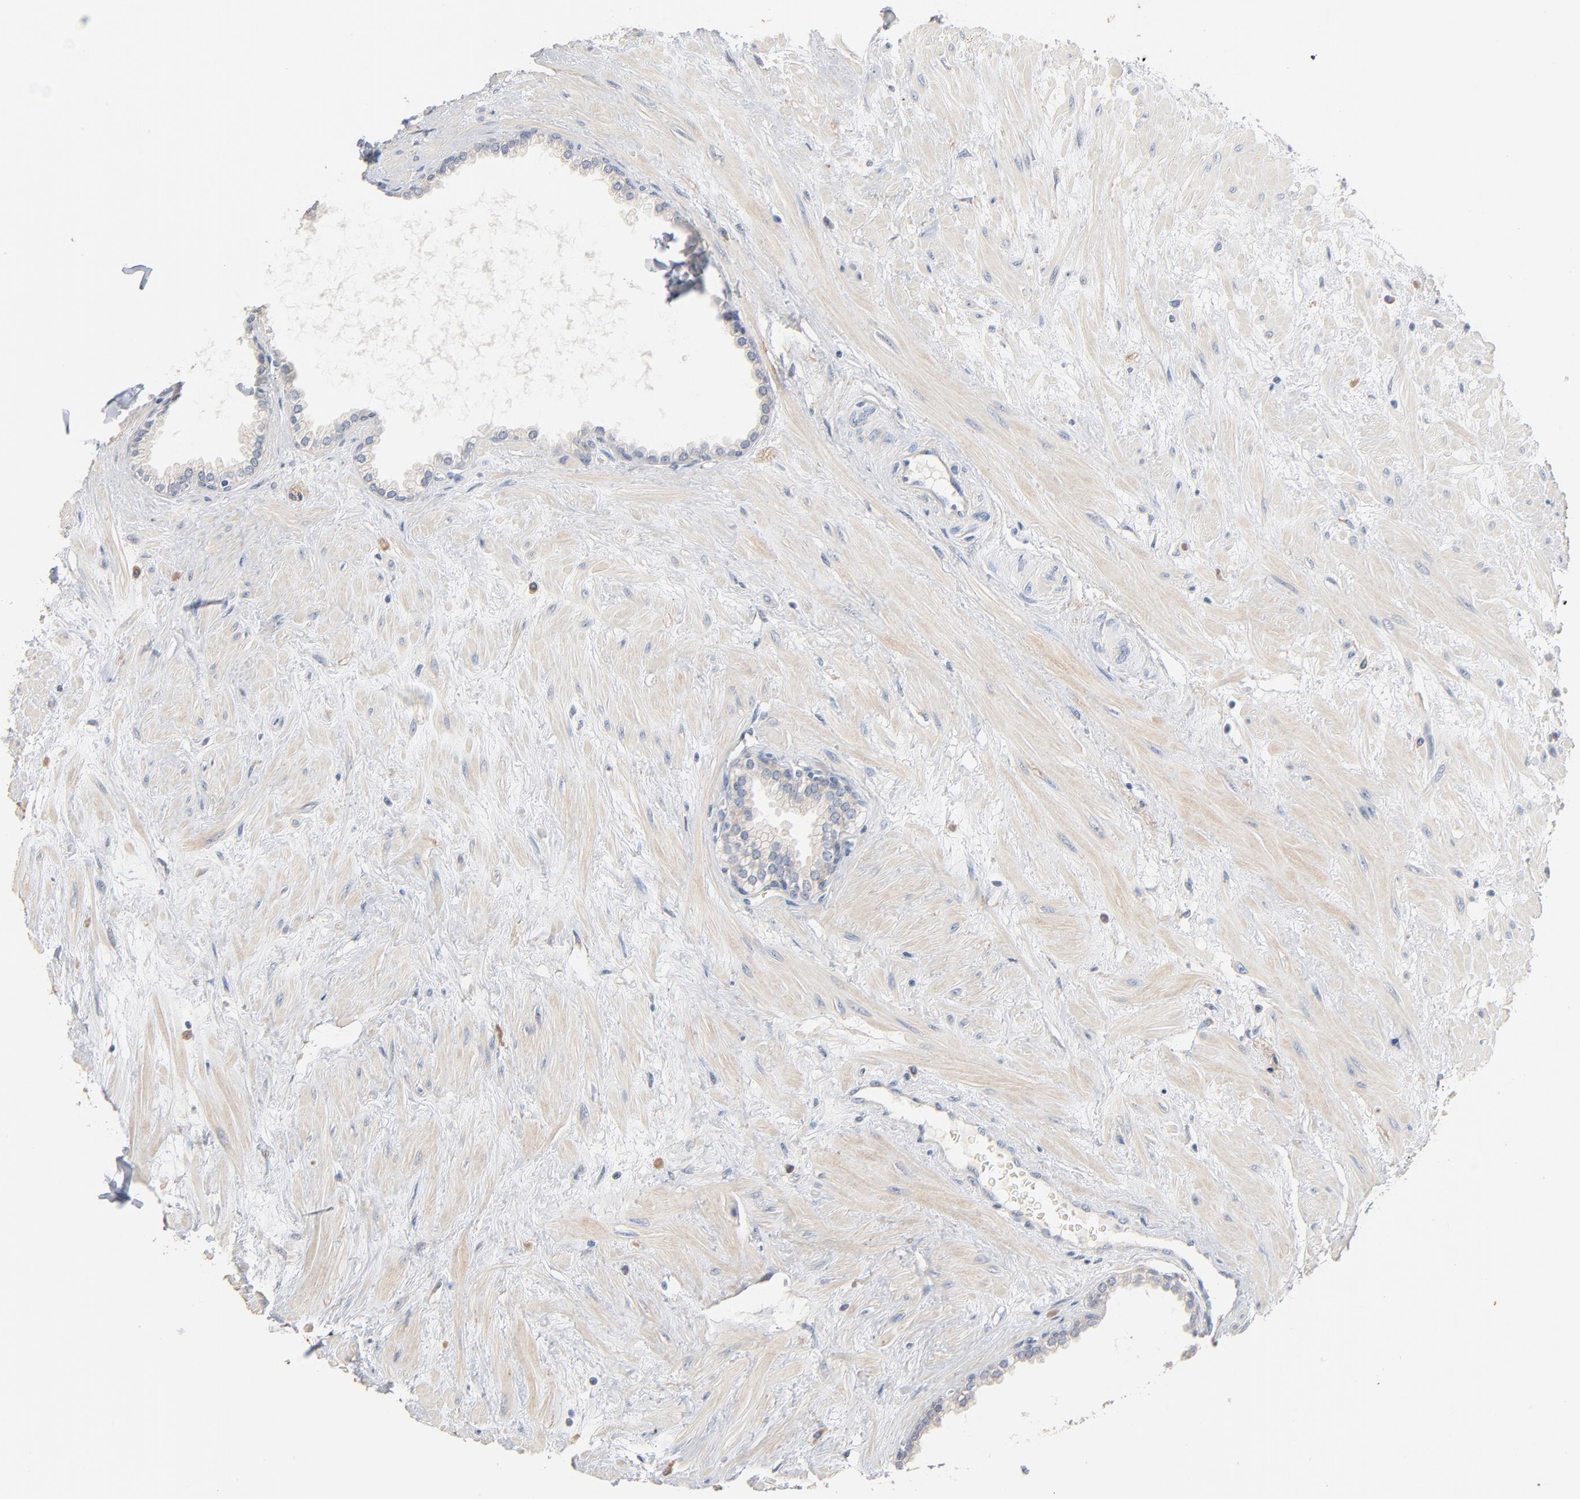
{"staining": {"intensity": "negative", "quantity": "none", "location": "none"}, "tissue": "prostate", "cell_type": "Glandular cells", "image_type": "normal", "snomed": [{"axis": "morphology", "description": "Normal tissue, NOS"}, {"axis": "topography", "description": "Prostate"}], "caption": "Immunohistochemistry photomicrograph of unremarkable prostate: human prostate stained with DAB (3,3'-diaminobenzidine) shows no significant protein staining in glandular cells.", "gene": "ZDHHC8", "patient": {"sex": "male", "age": 64}}